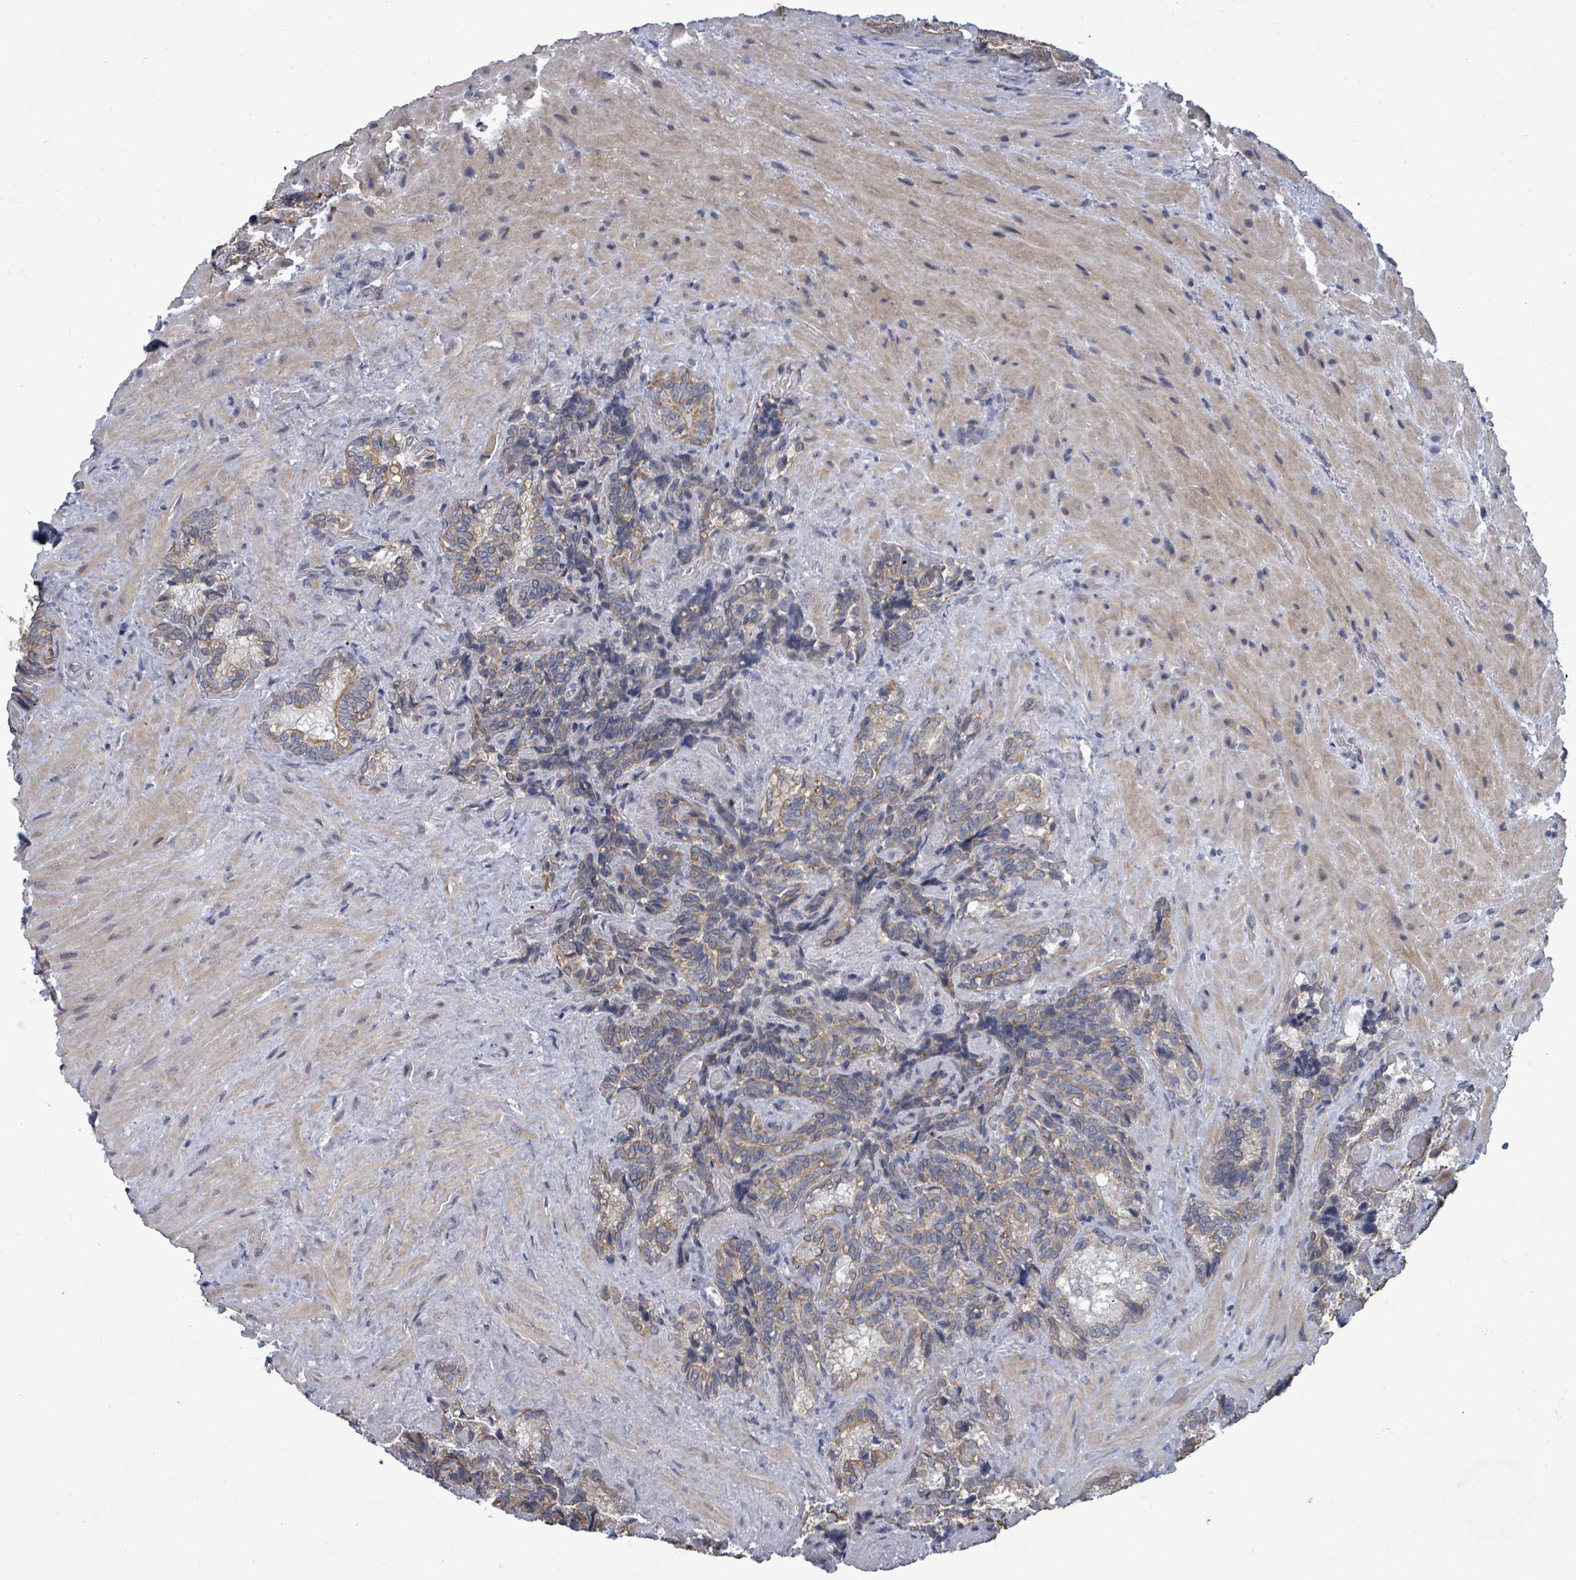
{"staining": {"intensity": "weak", "quantity": "25%-75%", "location": "cytoplasmic/membranous"}, "tissue": "seminal vesicle", "cell_type": "Glandular cells", "image_type": "normal", "snomed": [{"axis": "morphology", "description": "Normal tissue, NOS"}, {"axis": "topography", "description": "Seminal veicle"}], "caption": "A low amount of weak cytoplasmic/membranous positivity is seen in approximately 25%-75% of glandular cells in normal seminal vesicle.", "gene": "ASB12", "patient": {"sex": "male", "age": 62}}